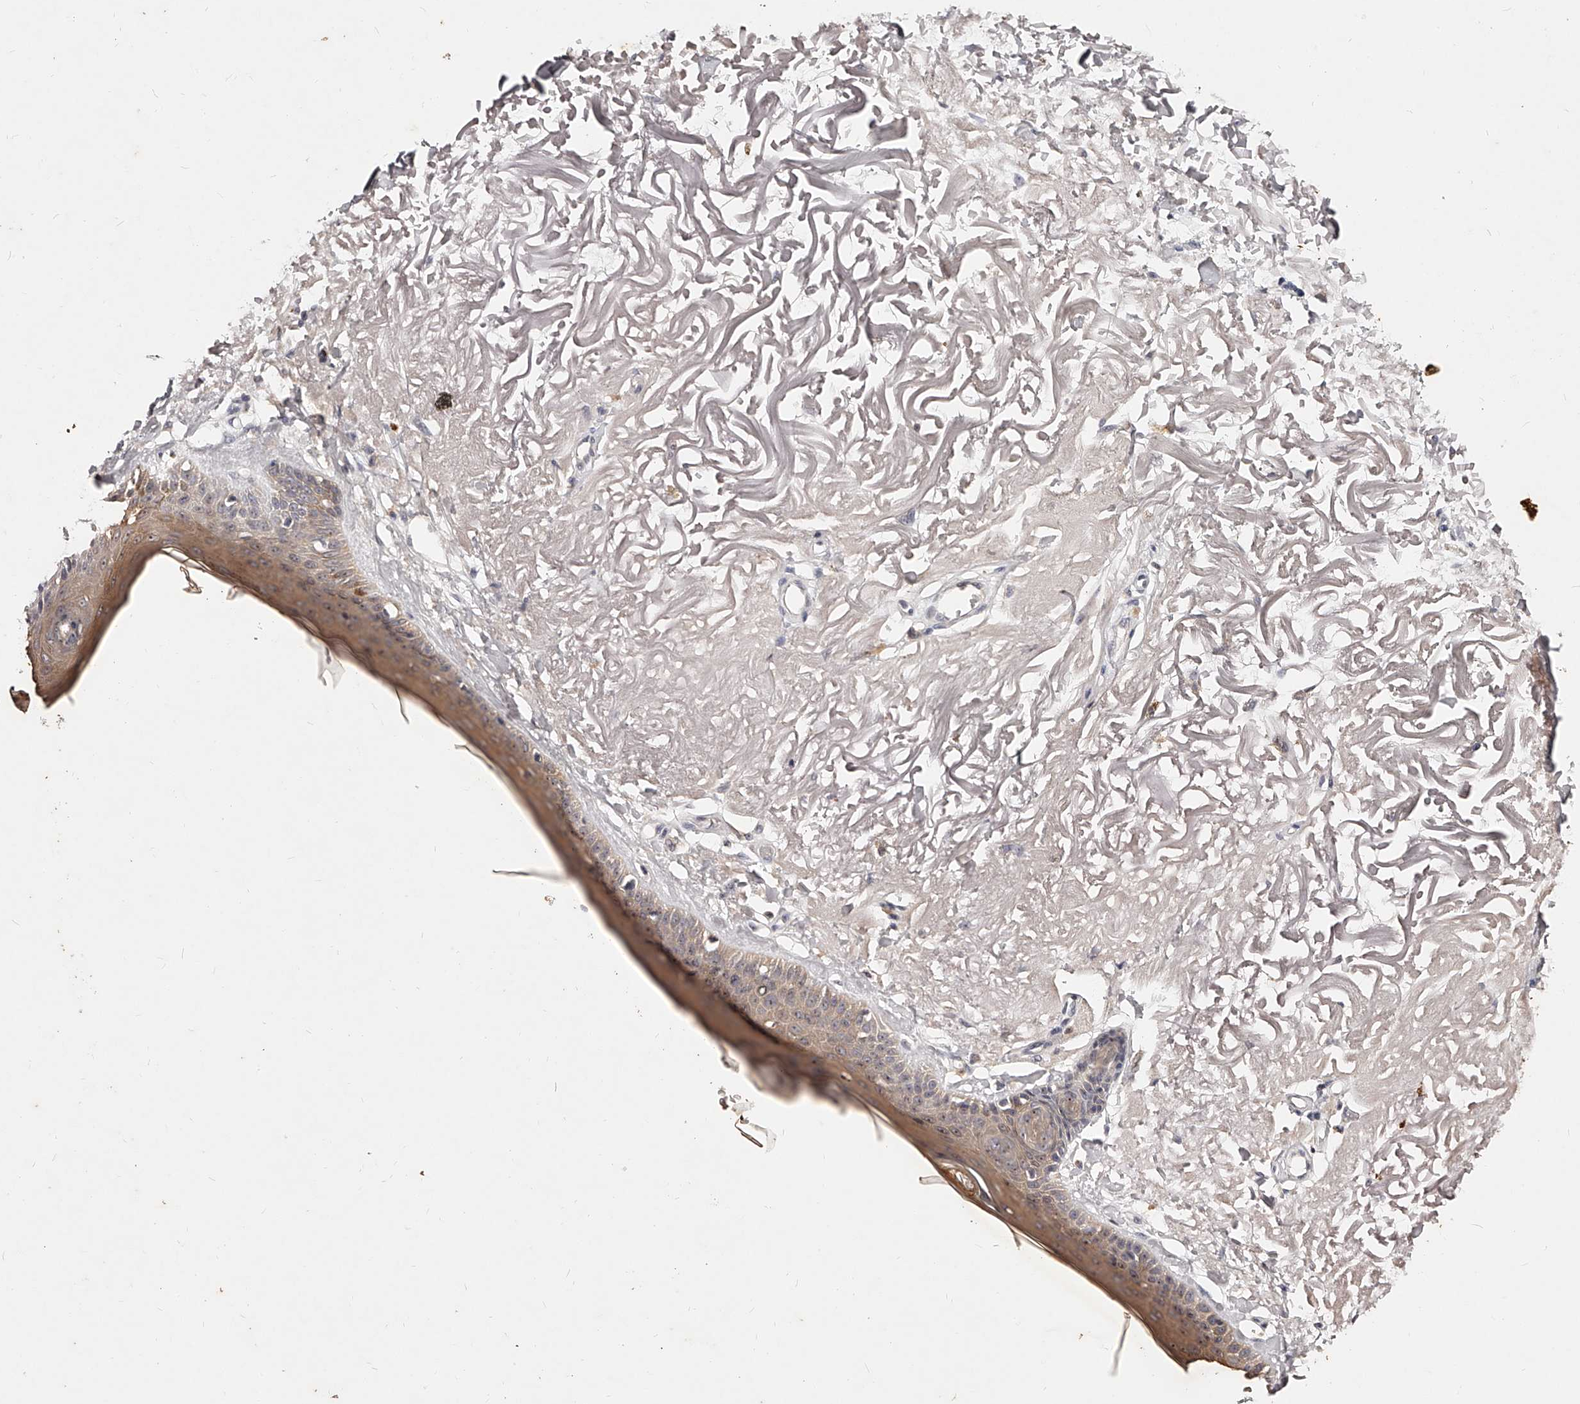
{"staining": {"intensity": "negative", "quantity": "none", "location": "none"}, "tissue": "skin", "cell_type": "Fibroblasts", "image_type": "normal", "snomed": [{"axis": "morphology", "description": "Normal tissue, NOS"}, {"axis": "topography", "description": "Skin"}, {"axis": "topography", "description": "Skeletal muscle"}], "caption": "An immunohistochemistry (IHC) histopathology image of normal skin is shown. There is no staining in fibroblasts of skin.", "gene": "PHACTR1", "patient": {"sex": "male", "age": 83}}